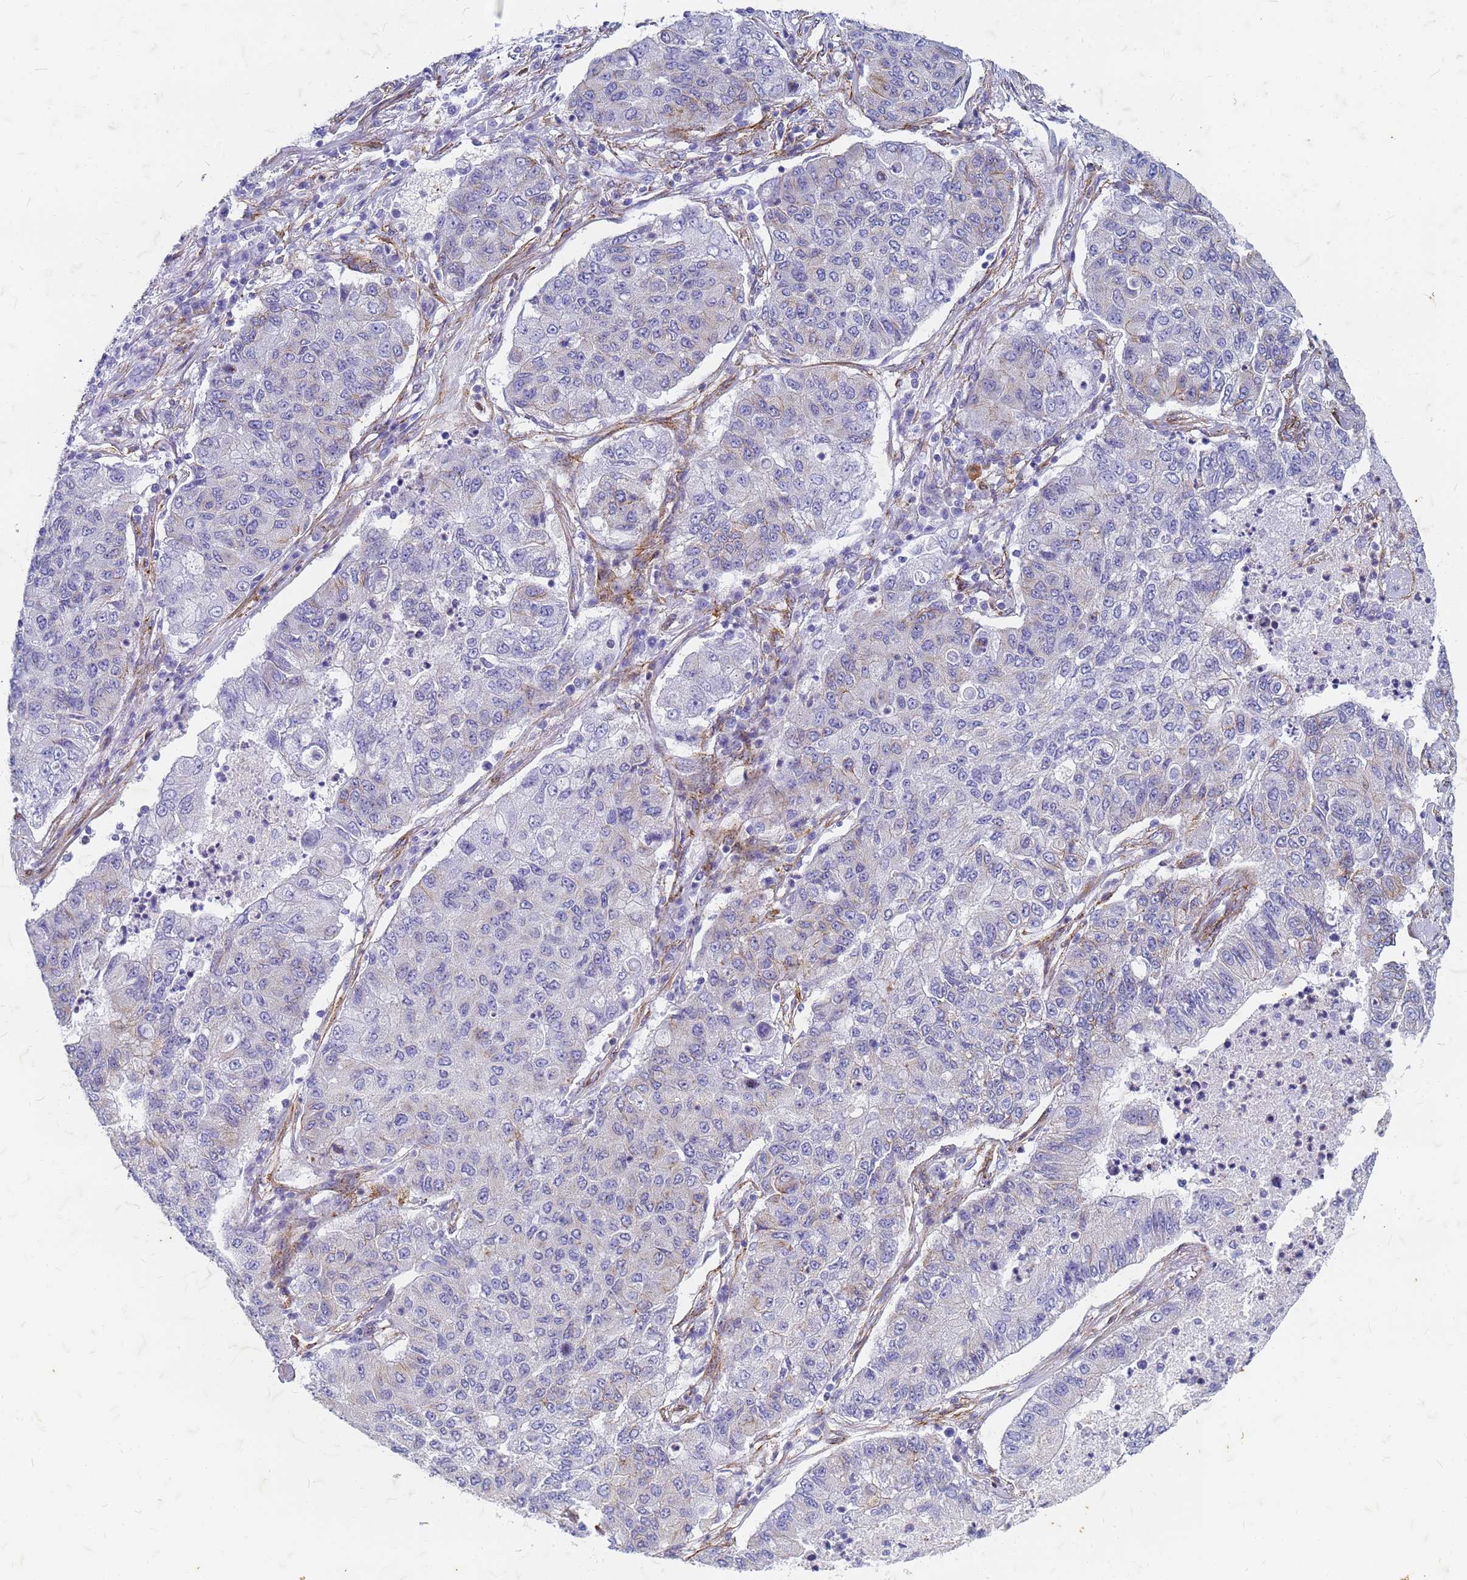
{"staining": {"intensity": "negative", "quantity": "none", "location": "none"}, "tissue": "lung cancer", "cell_type": "Tumor cells", "image_type": "cancer", "snomed": [{"axis": "morphology", "description": "Squamous cell carcinoma, NOS"}, {"axis": "topography", "description": "Lung"}], "caption": "Lung cancer (squamous cell carcinoma) was stained to show a protein in brown. There is no significant staining in tumor cells.", "gene": "TRIM64B", "patient": {"sex": "male", "age": 74}}